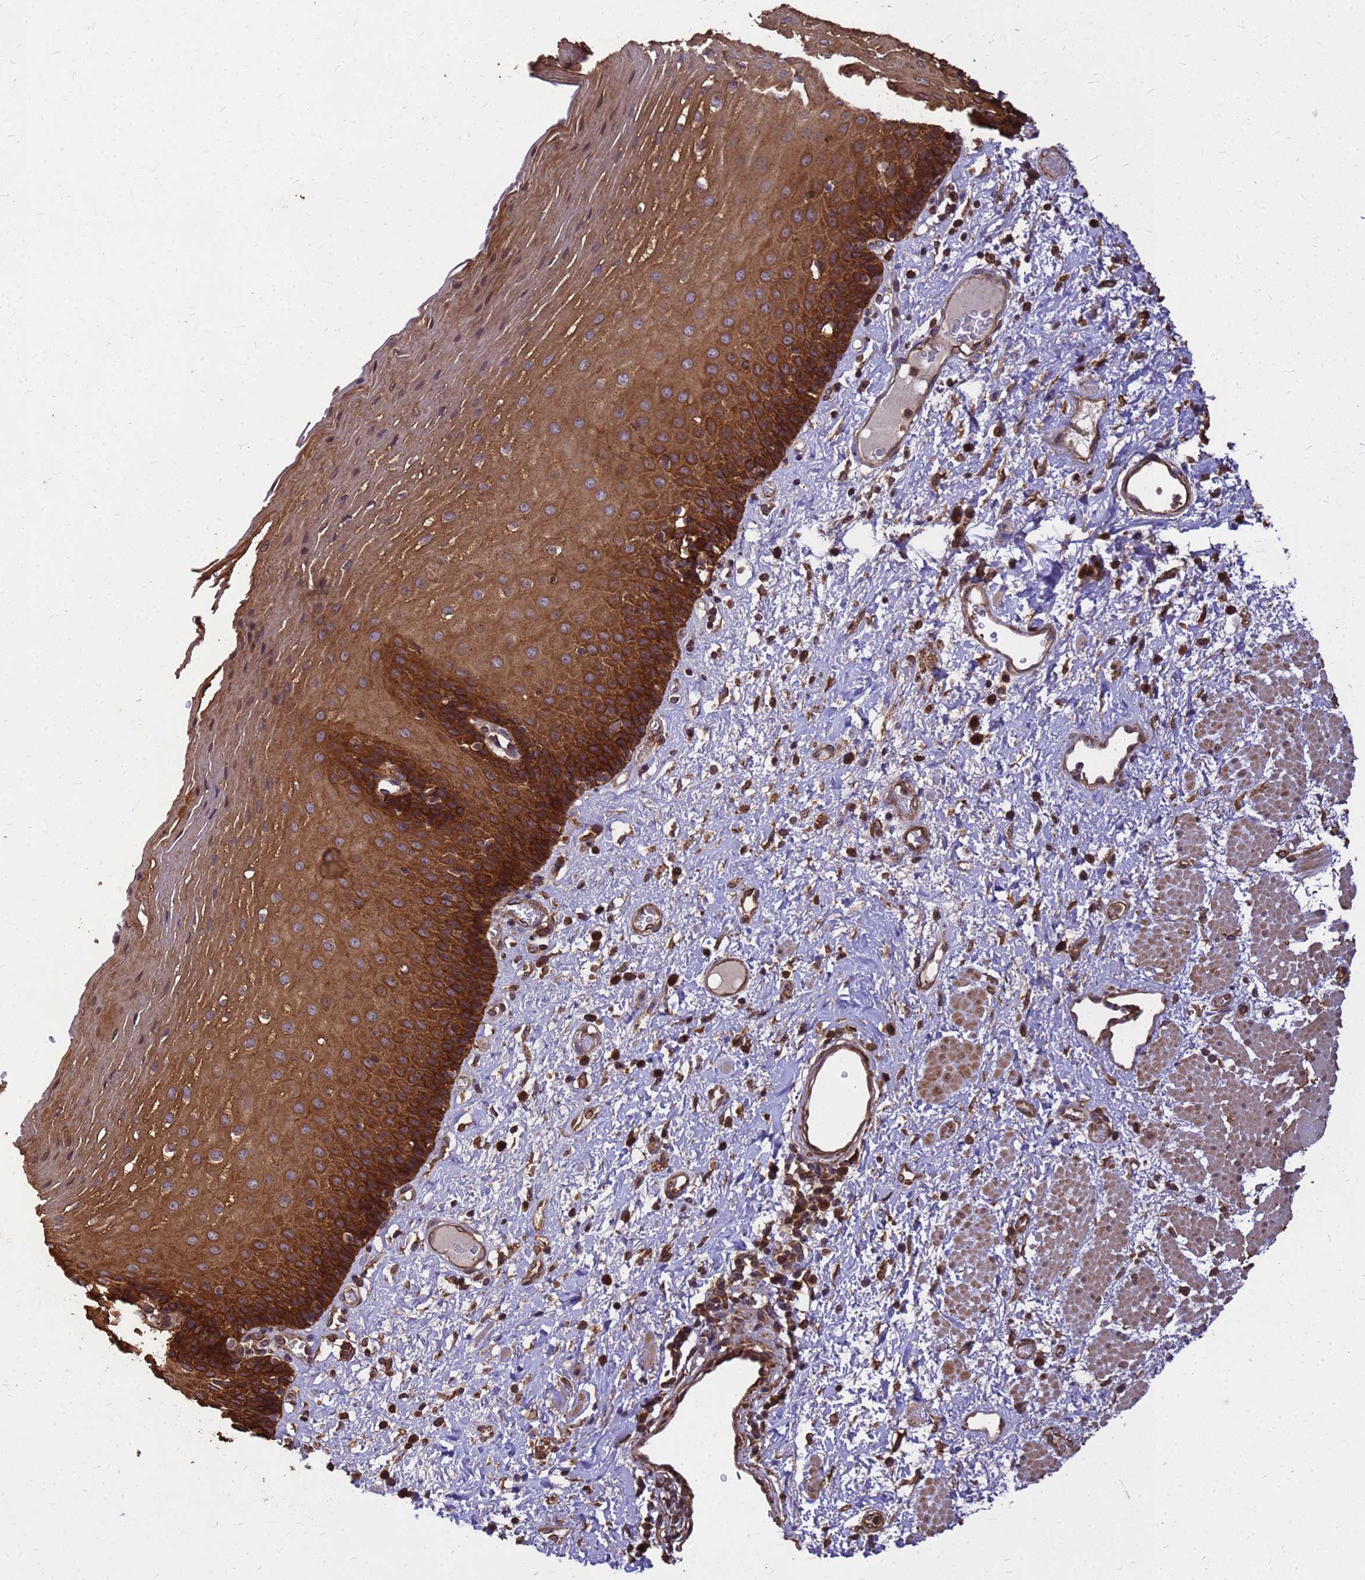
{"staining": {"intensity": "strong", "quantity": ">75%", "location": "cytoplasmic/membranous"}, "tissue": "esophagus", "cell_type": "Squamous epithelial cells", "image_type": "normal", "snomed": [{"axis": "morphology", "description": "Normal tissue, NOS"}, {"axis": "morphology", "description": "Adenocarcinoma, NOS"}, {"axis": "topography", "description": "Esophagus"}], "caption": "Immunohistochemistry (IHC) (DAB) staining of normal human esophagus shows strong cytoplasmic/membranous protein positivity in about >75% of squamous epithelial cells. (DAB IHC with brightfield microscopy, high magnification).", "gene": "ZNF618", "patient": {"sex": "male", "age": 62}}